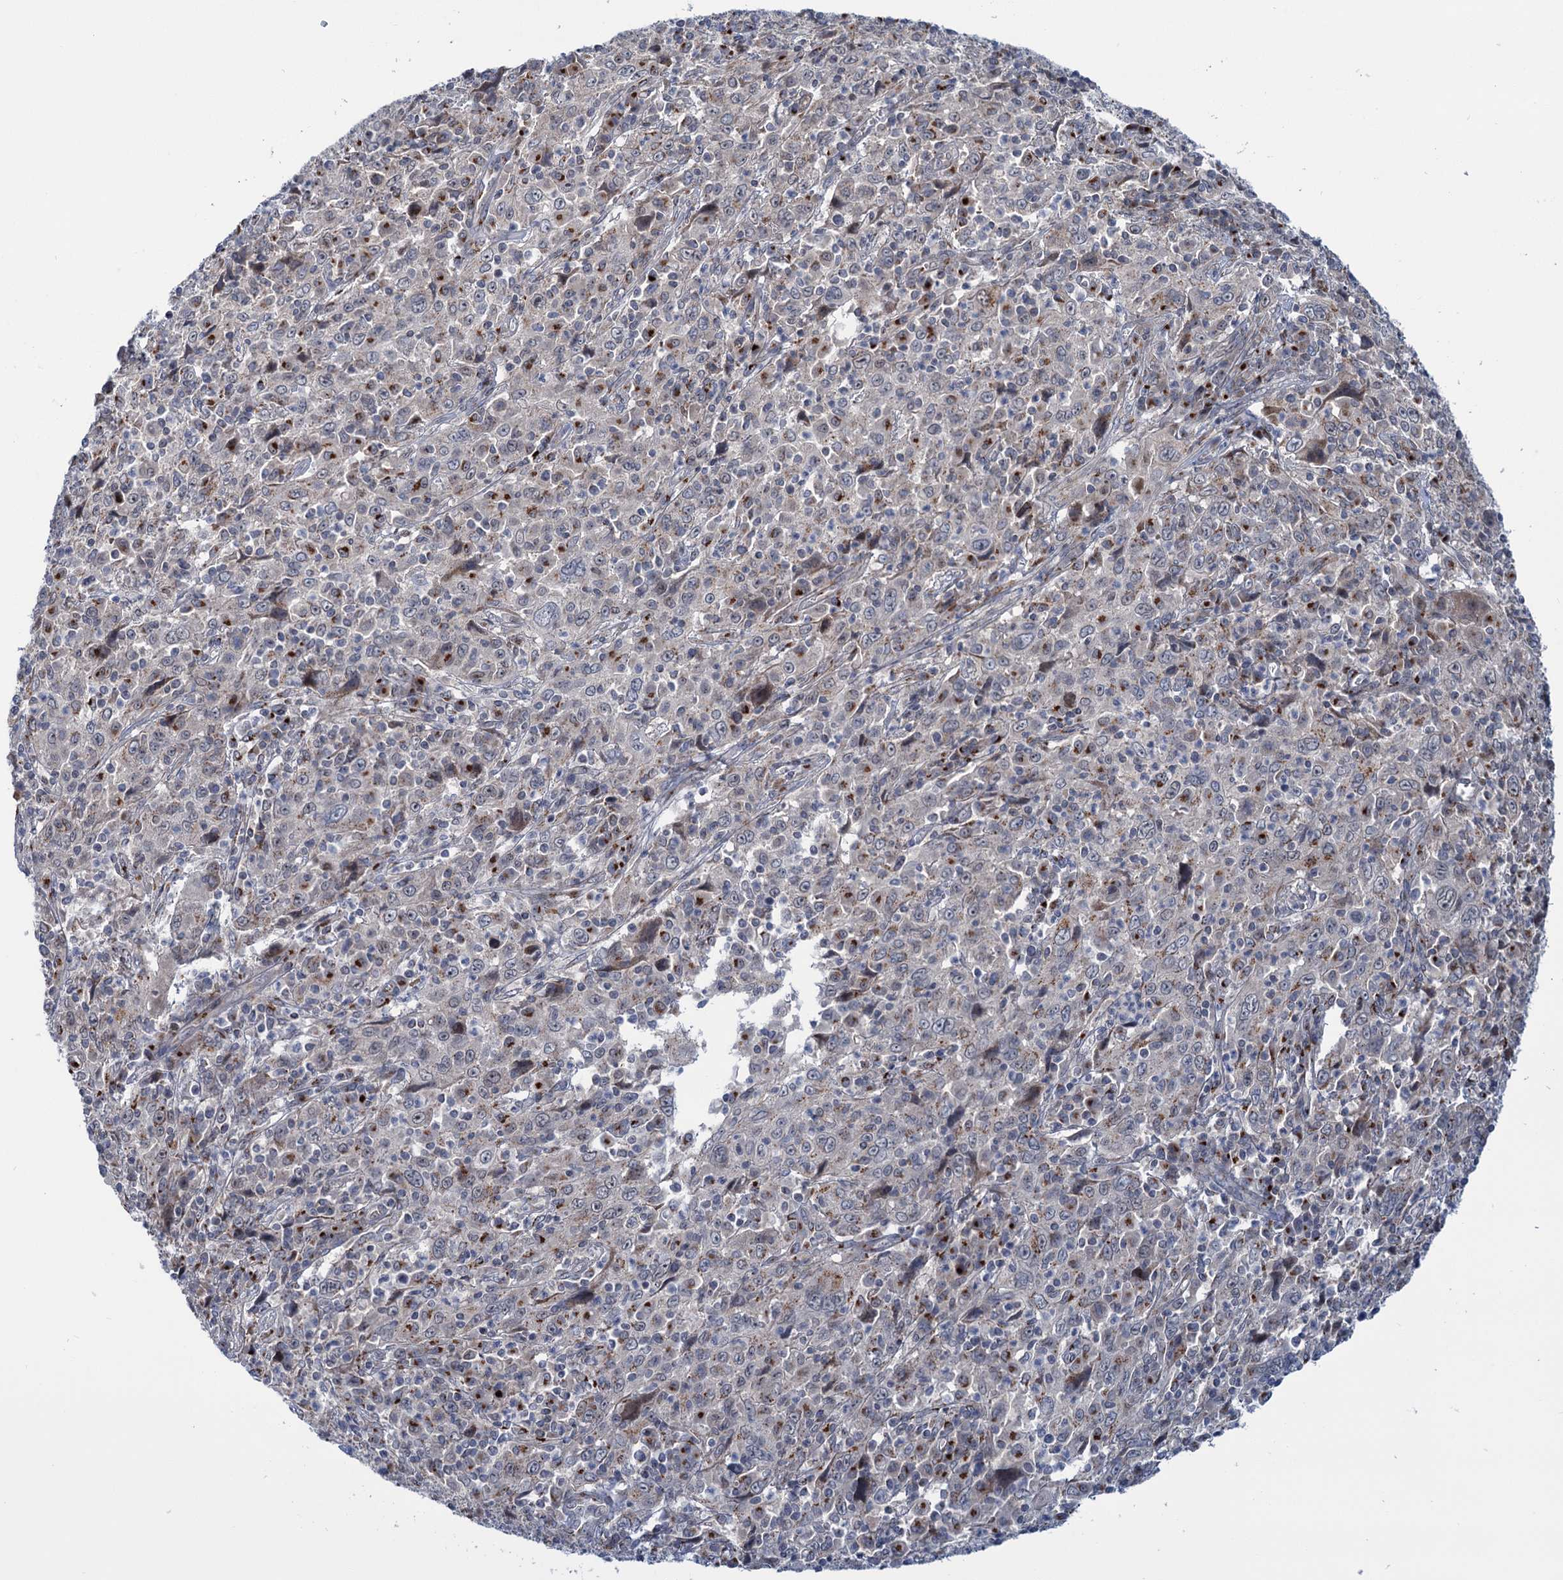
{"staining": {"intensity": "moderate", "quantity": "<25%", "location": "cytoplasmic/membranous"}, "tissue": "cervical cancer", "cell_type": "Tumor cells", "image_type": "cancer", "snomed": [{"axis": "morphology", "description": "Squamous cell carcinoma, NOS"}, {"axis": "topography", "description": "Cervix"}], "caption": "Immunohistochemistry (IHC) (DAB) staining of human cervical squamous cell carcinoma shows moderate cytoplasmic/membranous protein positivity in about <25% of tumor cells.", "gene": "ELP4", "patient": {"sex": "female", "age": 46}}